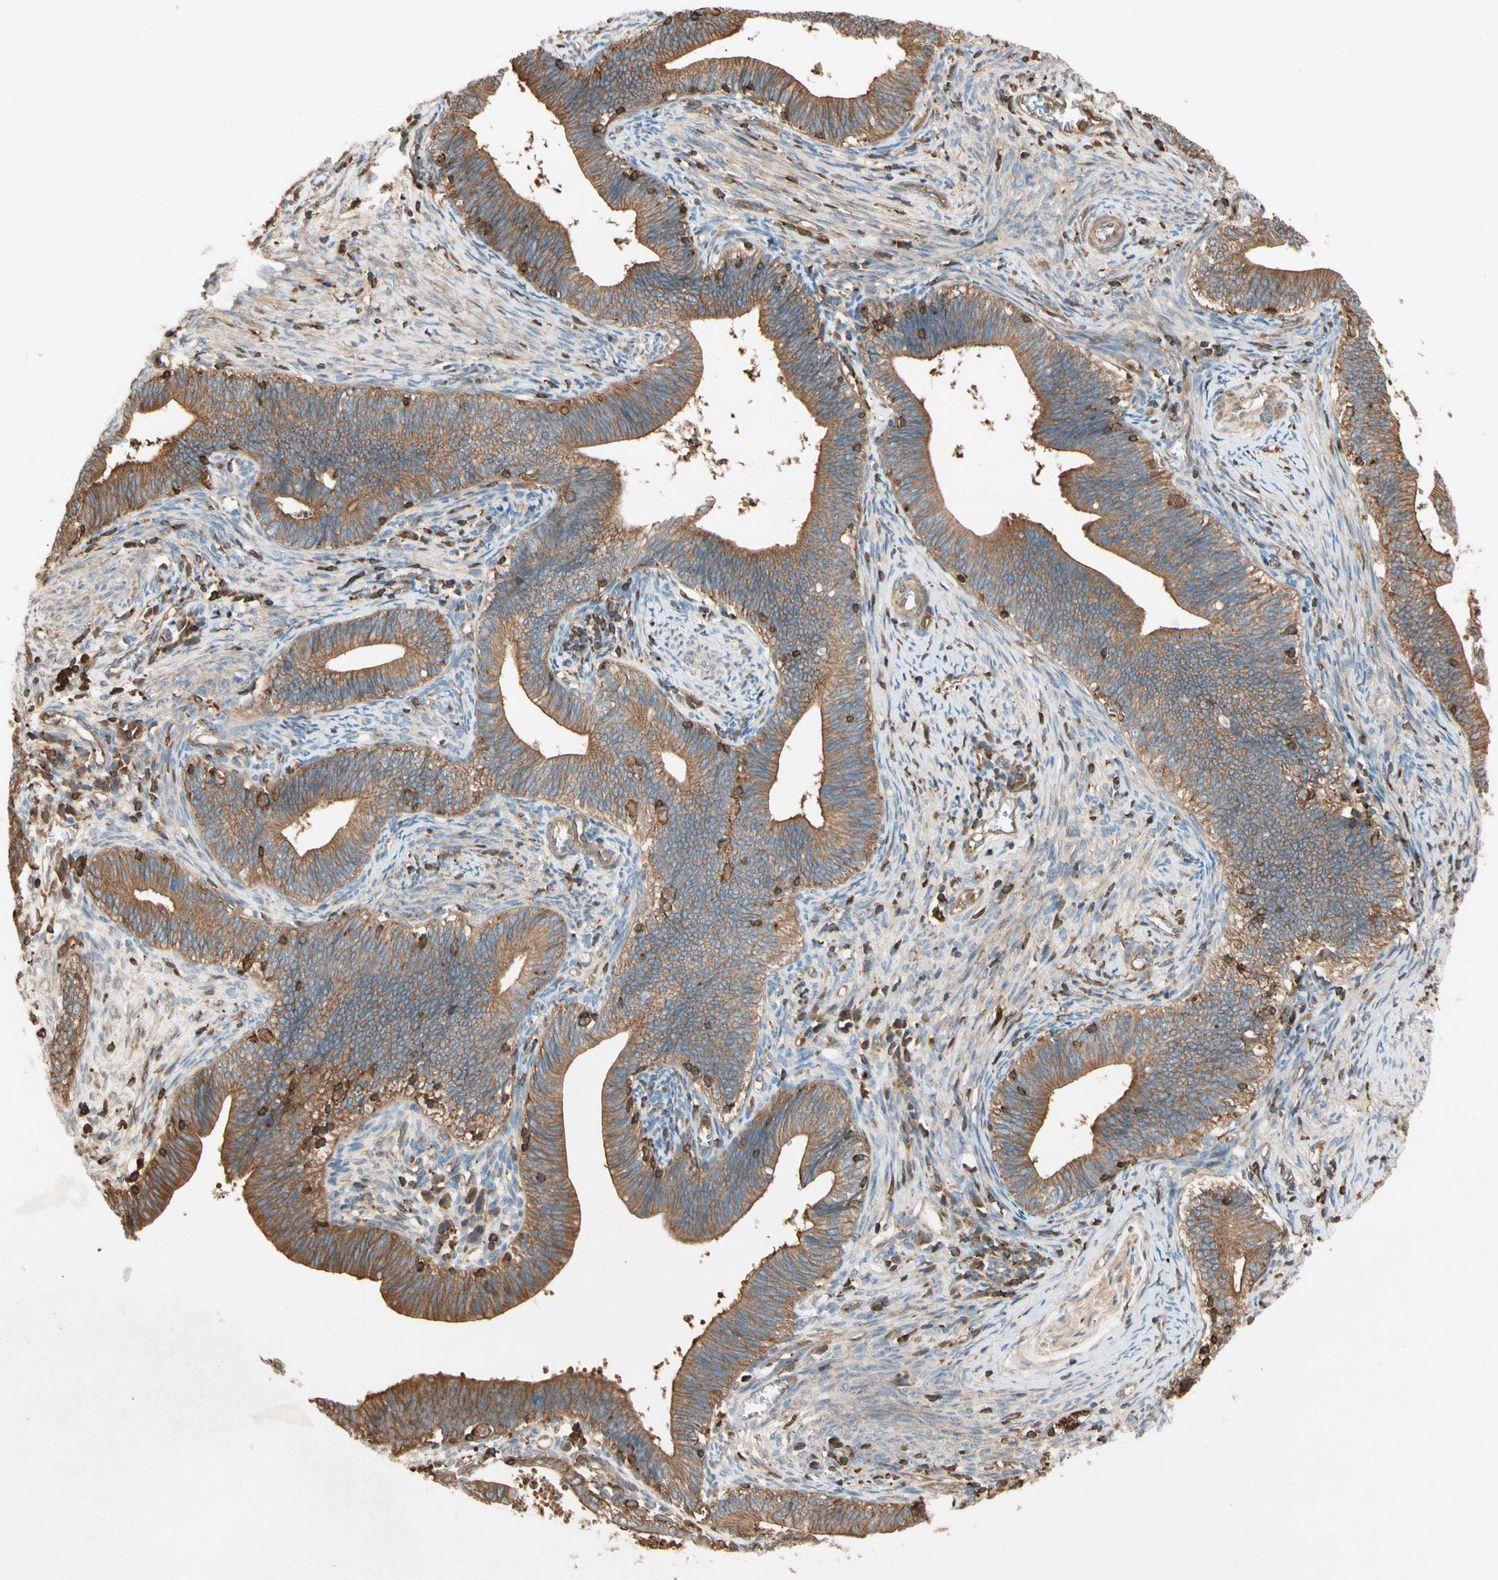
{"staining": {"intensity": "moderate", "quantity": ">75%", "location": "cytoplasmic/membranous"}, "tissue": "cervical cancer", "cell_type": "Tumor cells", "image_type": "cancer", "snomed": [{"axis": "morphology", "description": "Adenocarcinoma, NOS"}, {"axis": "topography", "description": "Cervix"}], "caption": "Tumor cells reveal medium levels of moderate cytoplasmic/membranous expression in about >75% of cells in human adenocarcinoma (cervical).", "gene": "ARPC2", "patient": {"sex": "female", "age": 44}}